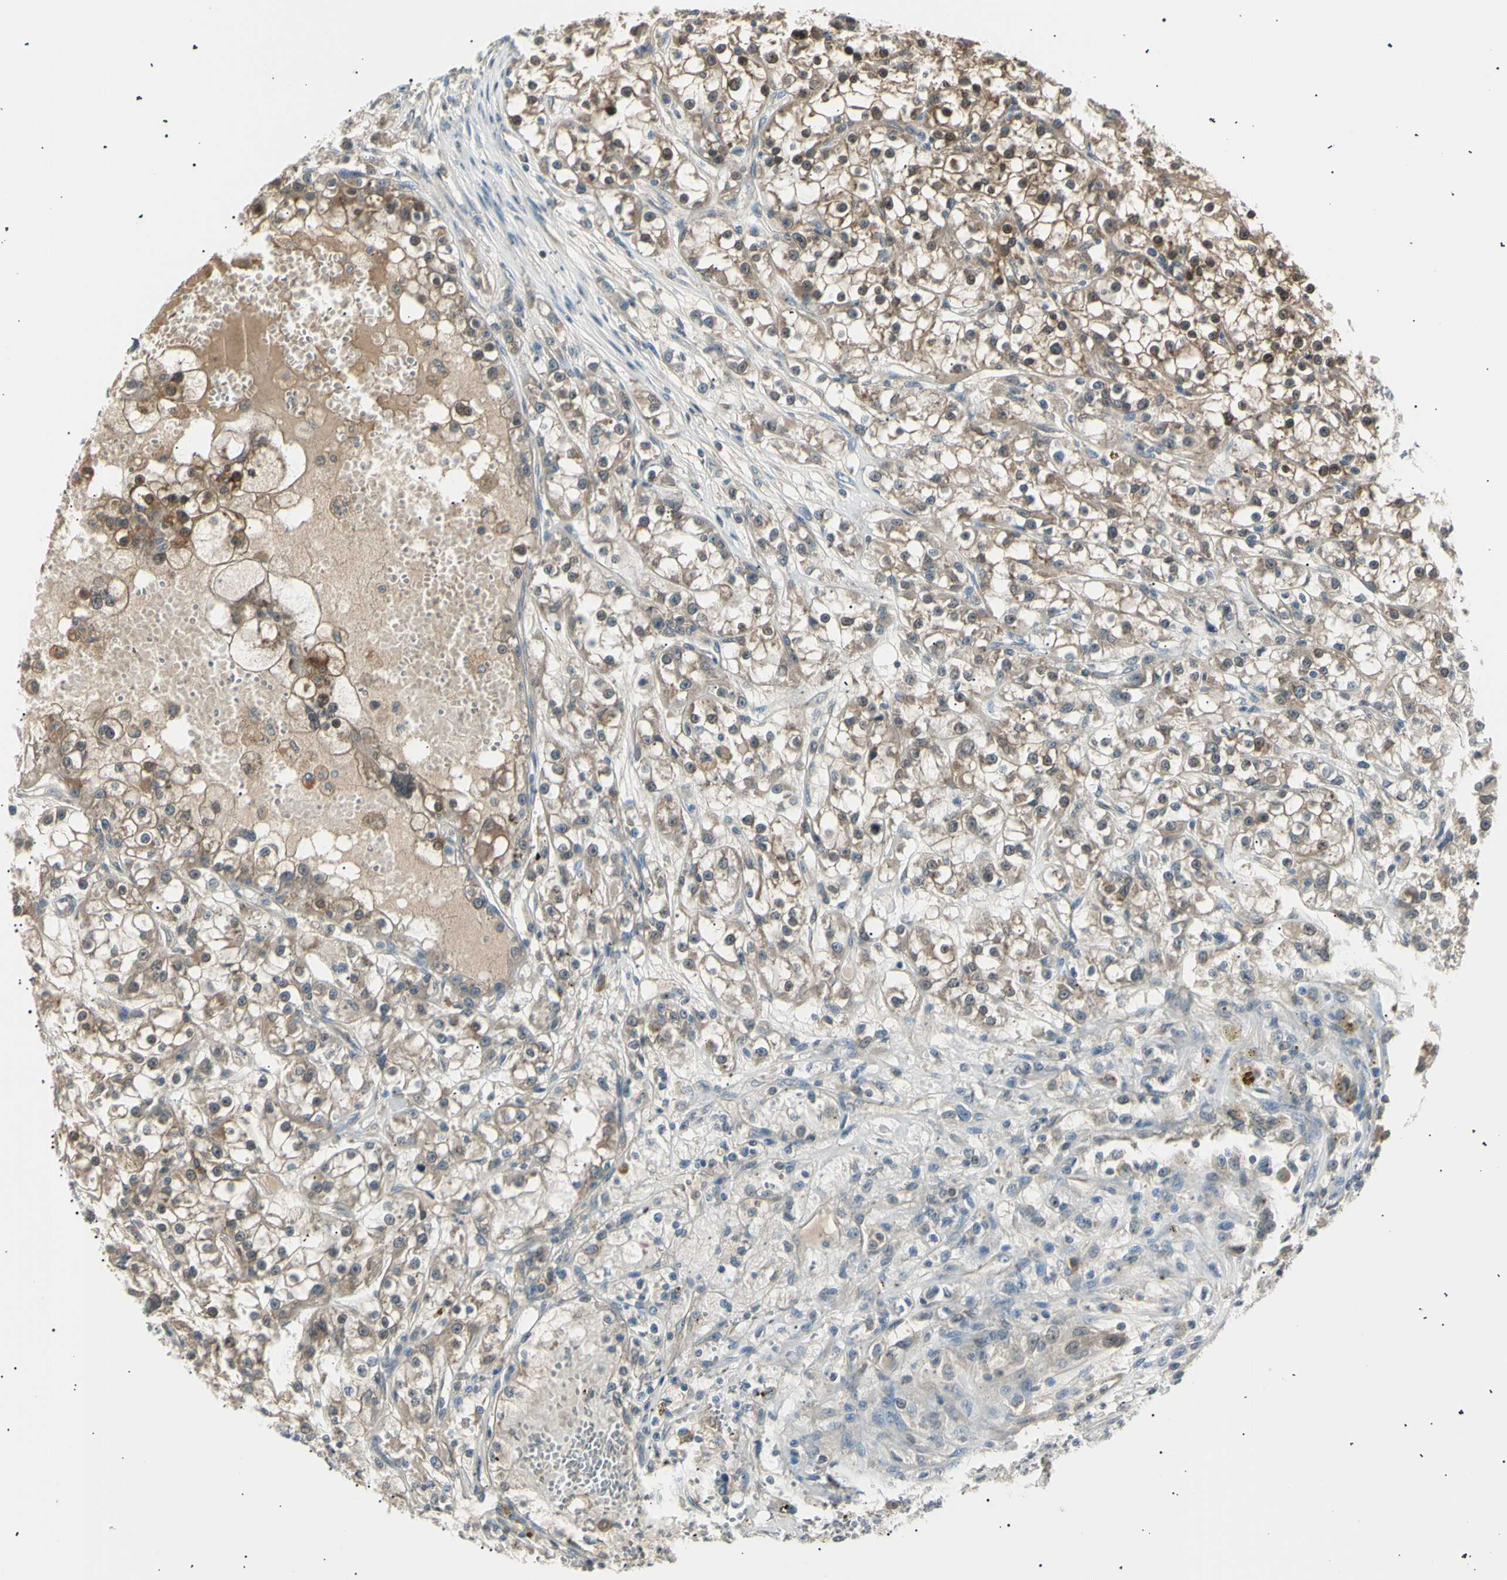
{"staining": {"intensity": "moderate", "quantity": ">75%", "location": "cytoplasmic/membranous,nuclear"}, "tissue": "renal cancer", "cell_type": "Tumor cells", "image_type": "cancer", "snomed": [{"axis": "morphology", "description": "Adenocarcinoma, NOS"}, {"axis": "topography", "description": "Kidney"}], "caption": "Immunohistochemistry (IHC) staining of renal adenocarcinoma, which displays medium levels of moderate cytoplasmic/membranous and nuclear staining in about >75% of tumor cells indicating moderate cytoplasmic/membranous and nuclear protein staining. The staining was performed using DAB (brown) for protein detection and nuclei were counterstained in hematoxylin (blue).", "gene": "LHPP", "patient": {"sex": "female", "age": 52}}